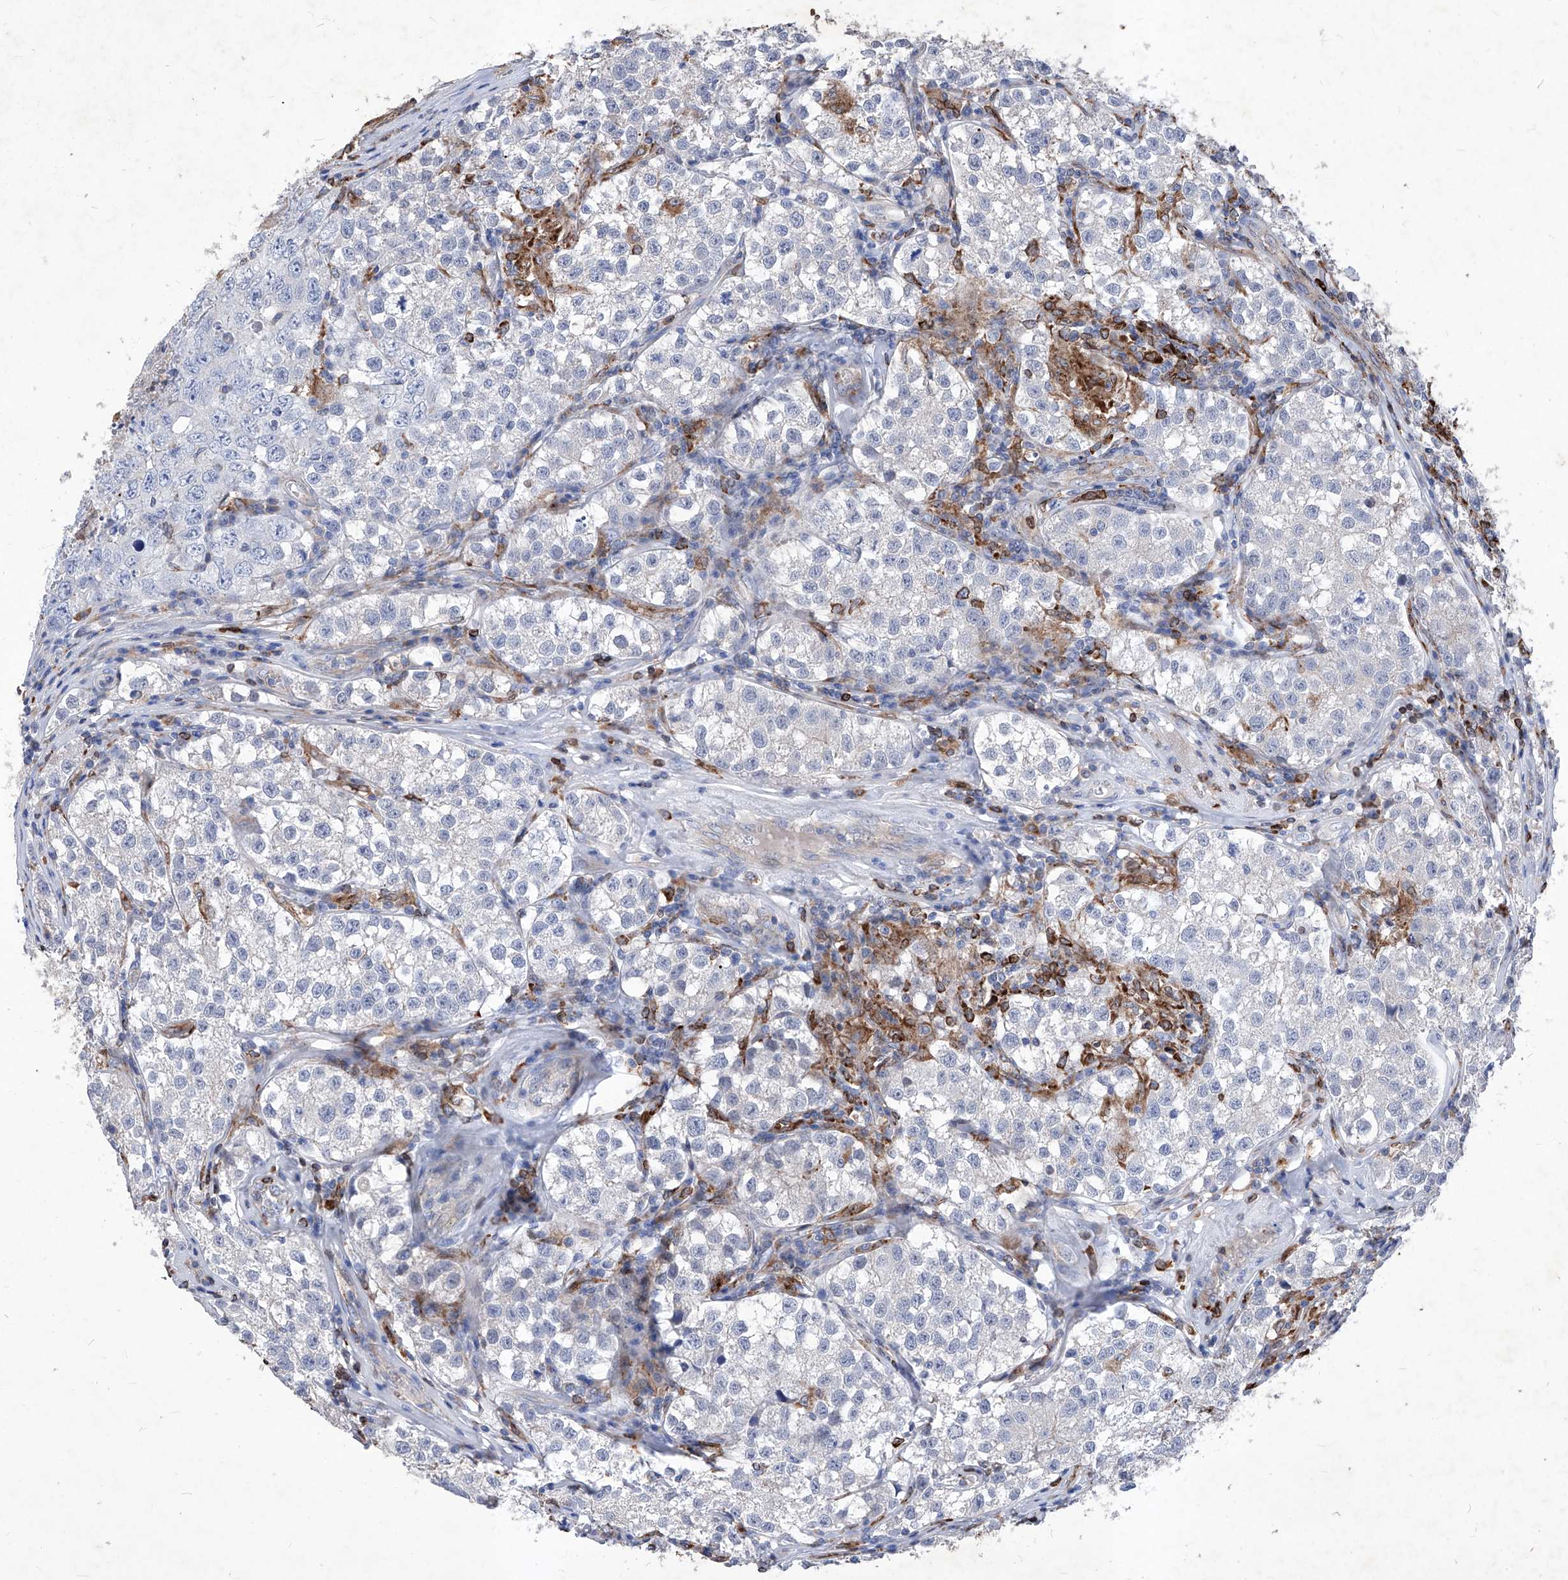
{"staining": {"intensity": "negative", "quantity": "none", "location": "none"}, "tissue": "testis cancer", "cell_type": "Tumor cells", "image_type": "cancer", "snomed": [{"axis": "morphology", "description": "Seminoma, NOS"}, {"axis": "morphology", "description": "Carcinoma, Embryonal, NOS"}, {"axis": "topography", "description": "Testis"}], "caption": "Image shows no significant protein positivity in tumor cells of testis cancer (seminoma).", "gene": "UBOX5", "patient": {"sex": "male", "age": 43}}